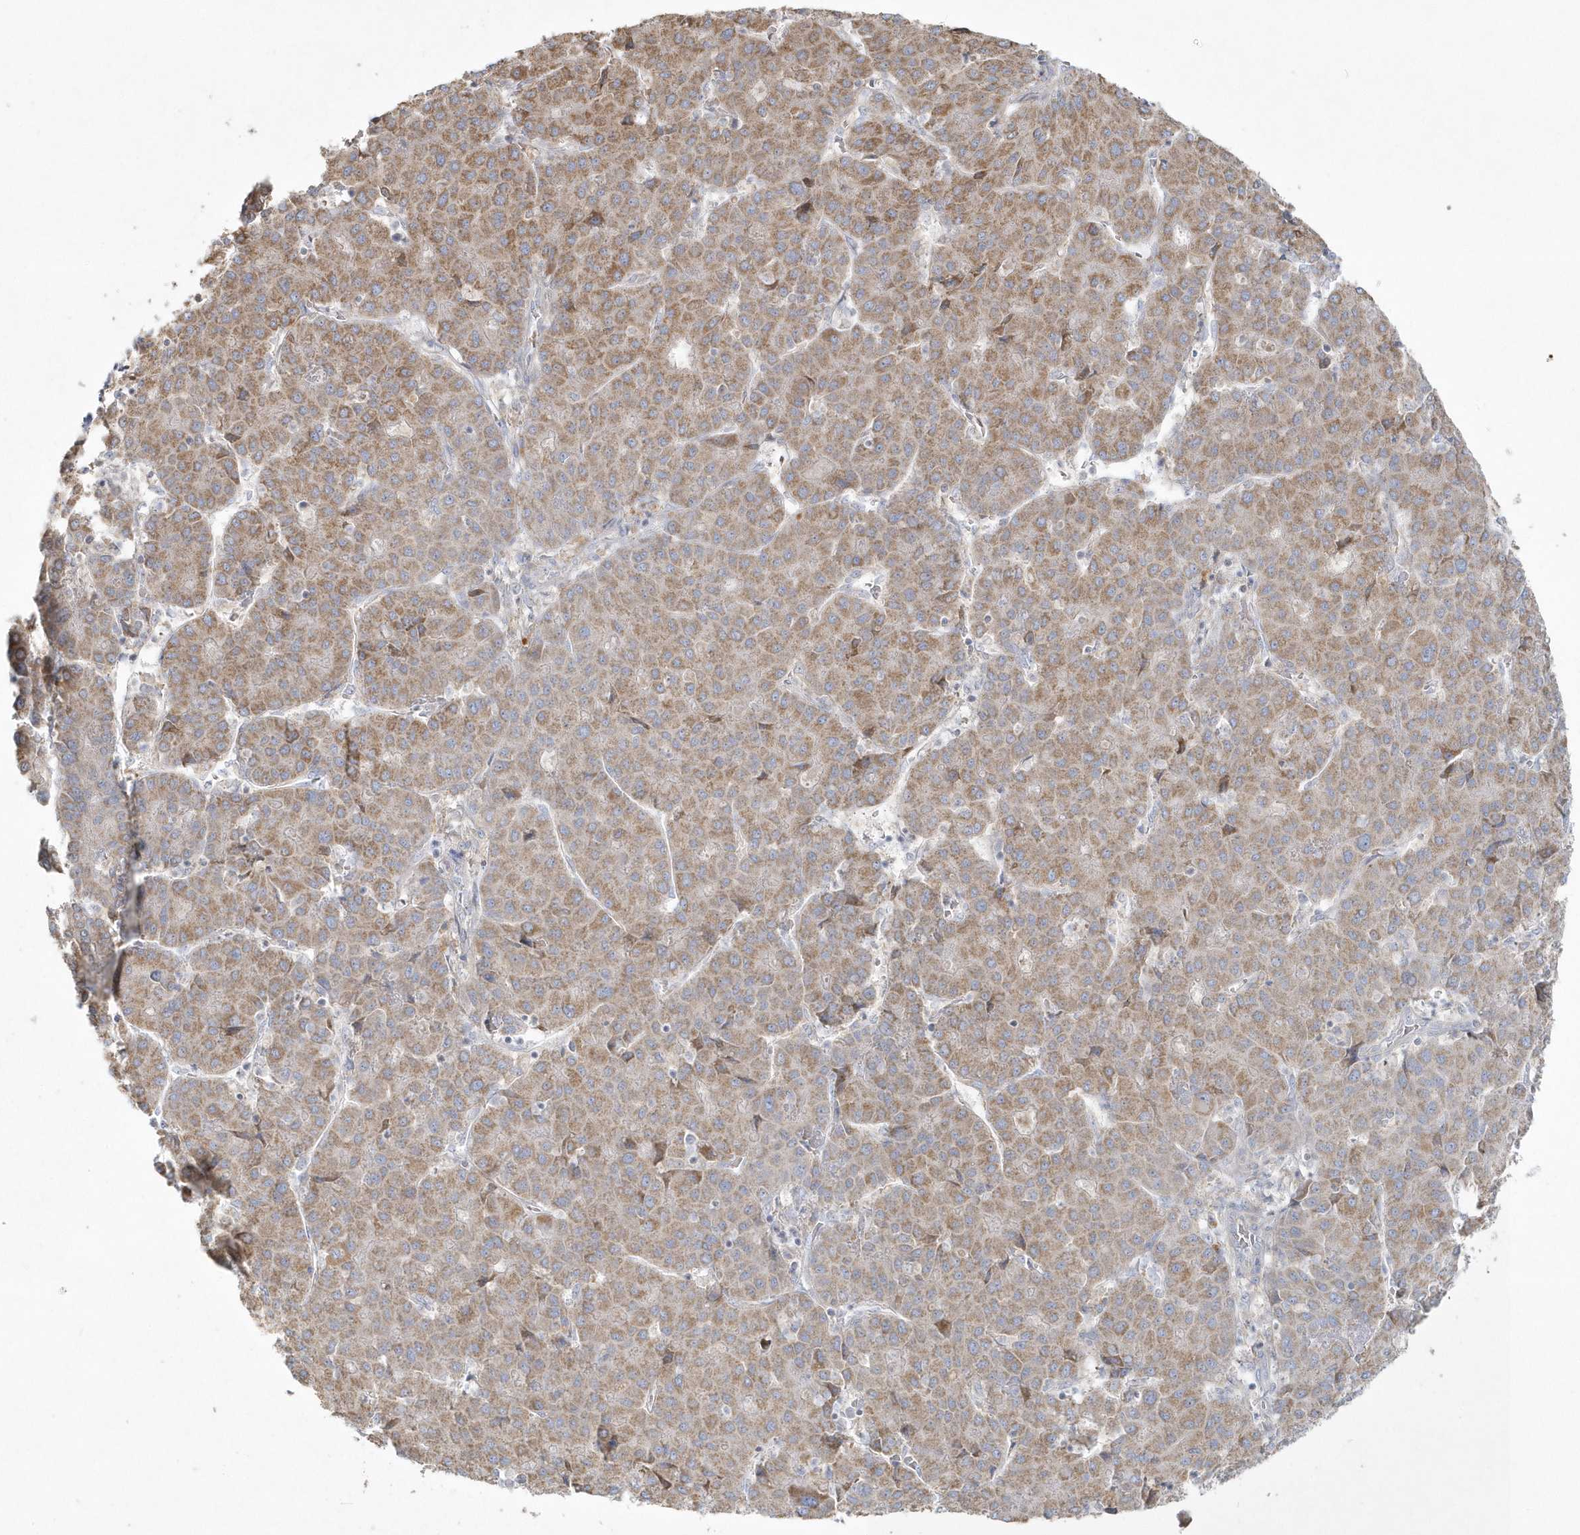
{"staining": {"intensity": "moderate", "quantity": ">75%", "location": "cytoplasmic/membranous"}, "tissue": "liver cancer", "cell_type": "Tumor cells", "image_type": "cancer", "snomed": [{"axis": "morphology", "description": "Carcinoma, Hepatocellular, NOS"}, {"axis": "topography", "description": "Liver"}], "caption": "DAB (3,3'-diaminobenzidine) immunohistochemical staining of liver hepatocellular carcinoma exhibits moderate cytoplasmic/membranous protein staining in approximately >75% of tumor cells.", "gene": "BLTP3A", "patient": {"sex": "male", "age": 65}}